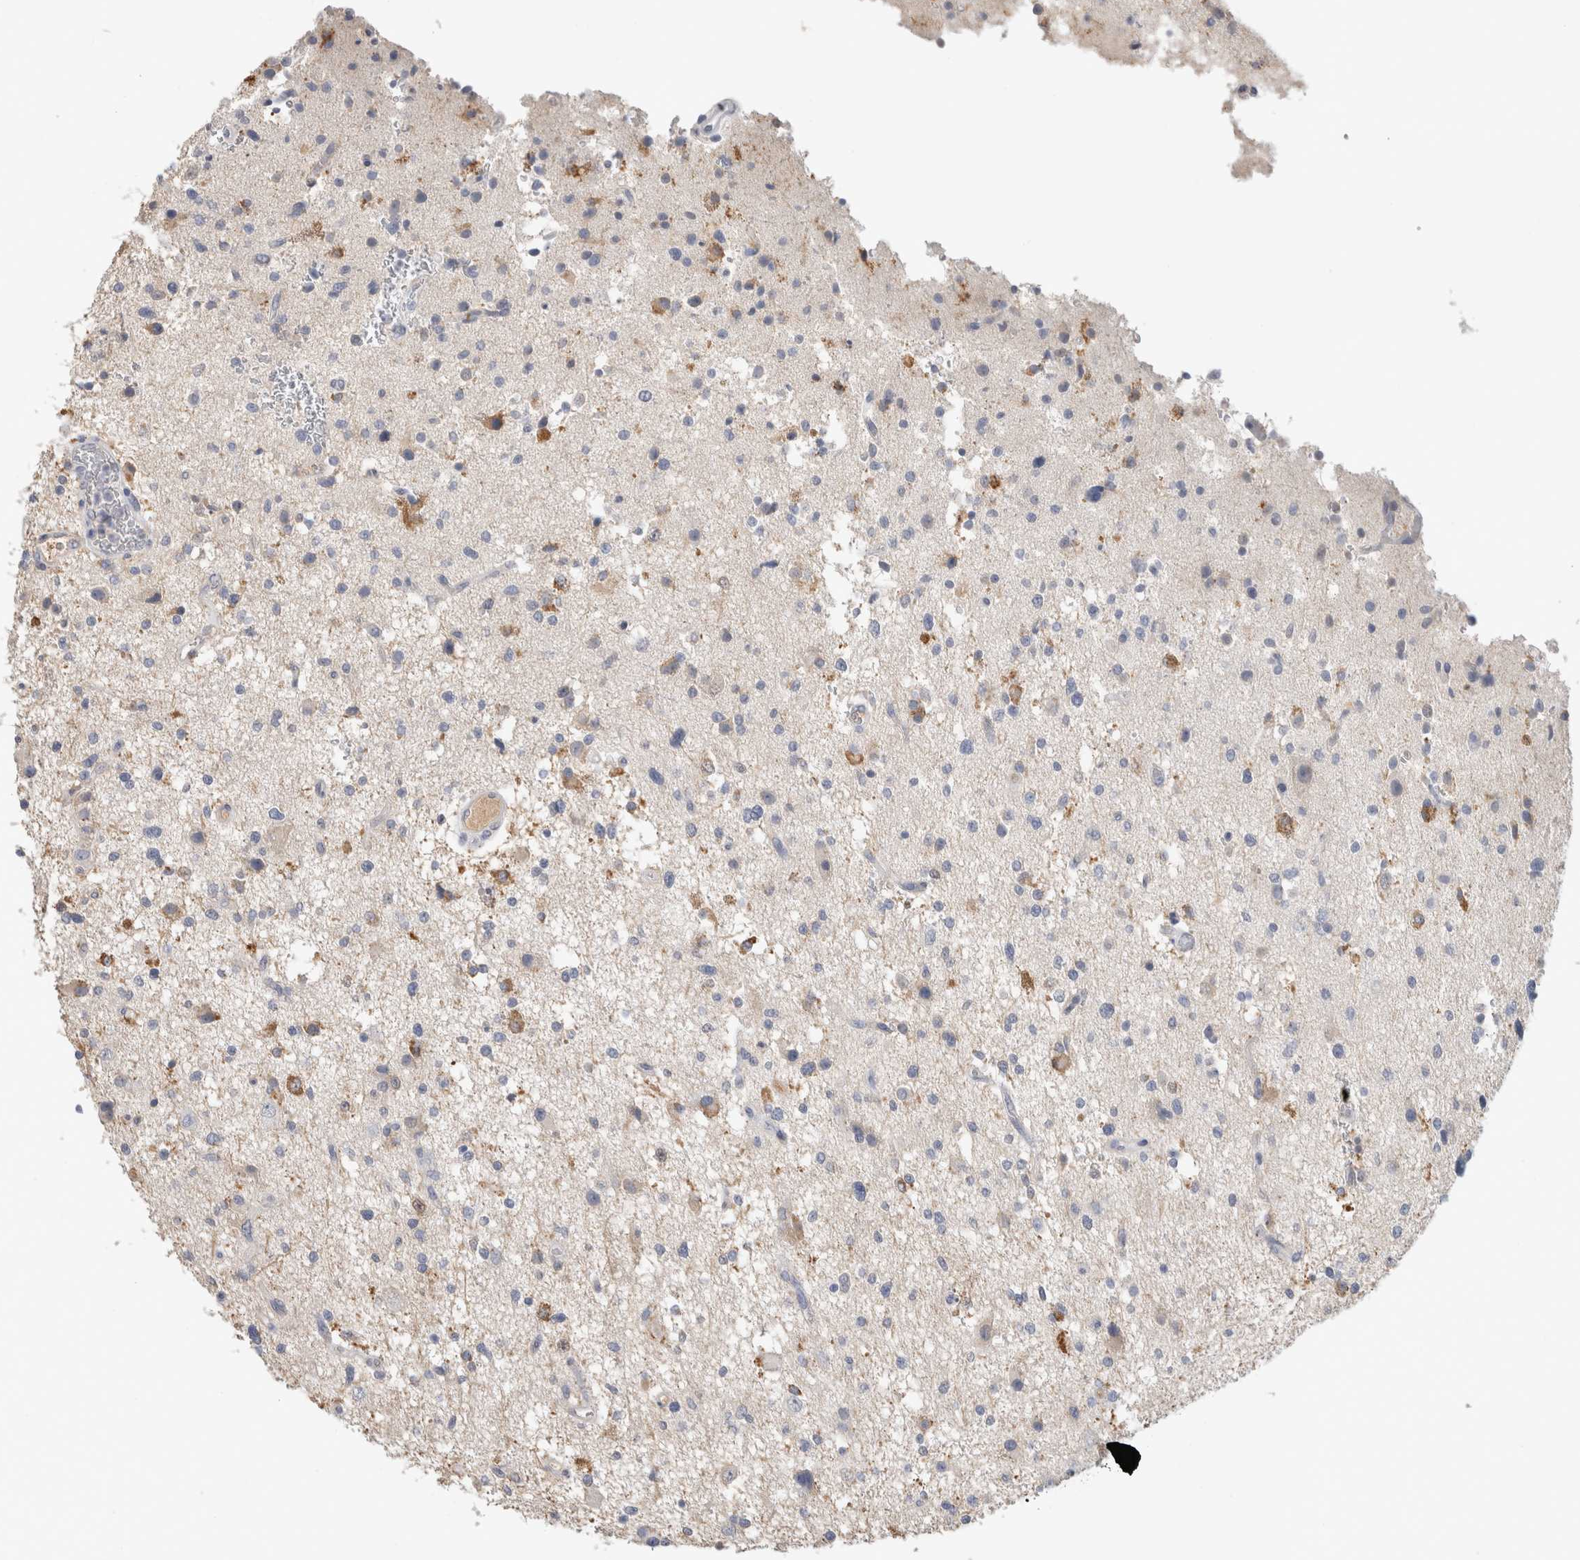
{"staining": {"intensity": "negative", "quantity": "none", "location": "none"}, "tissue": "glioma", "cell_type": "Tumor cells", "image_type": "cancer", "snomed": [{"axis": "morphology", "description": "Glioma, malignant, High grade"}, {"axis": "topography", "description": "Brain"}], "caption": "Tumor cells show no significant protein expression in malignant glioma (high-grade). The staining is performed using DAB (3,3'-diaminobenzidine) brown chromogen with nuclei counter-stained in using hematoxylin.", "gene": "SCGB1A1", "patient": {"sex": "male", "age": 33}}